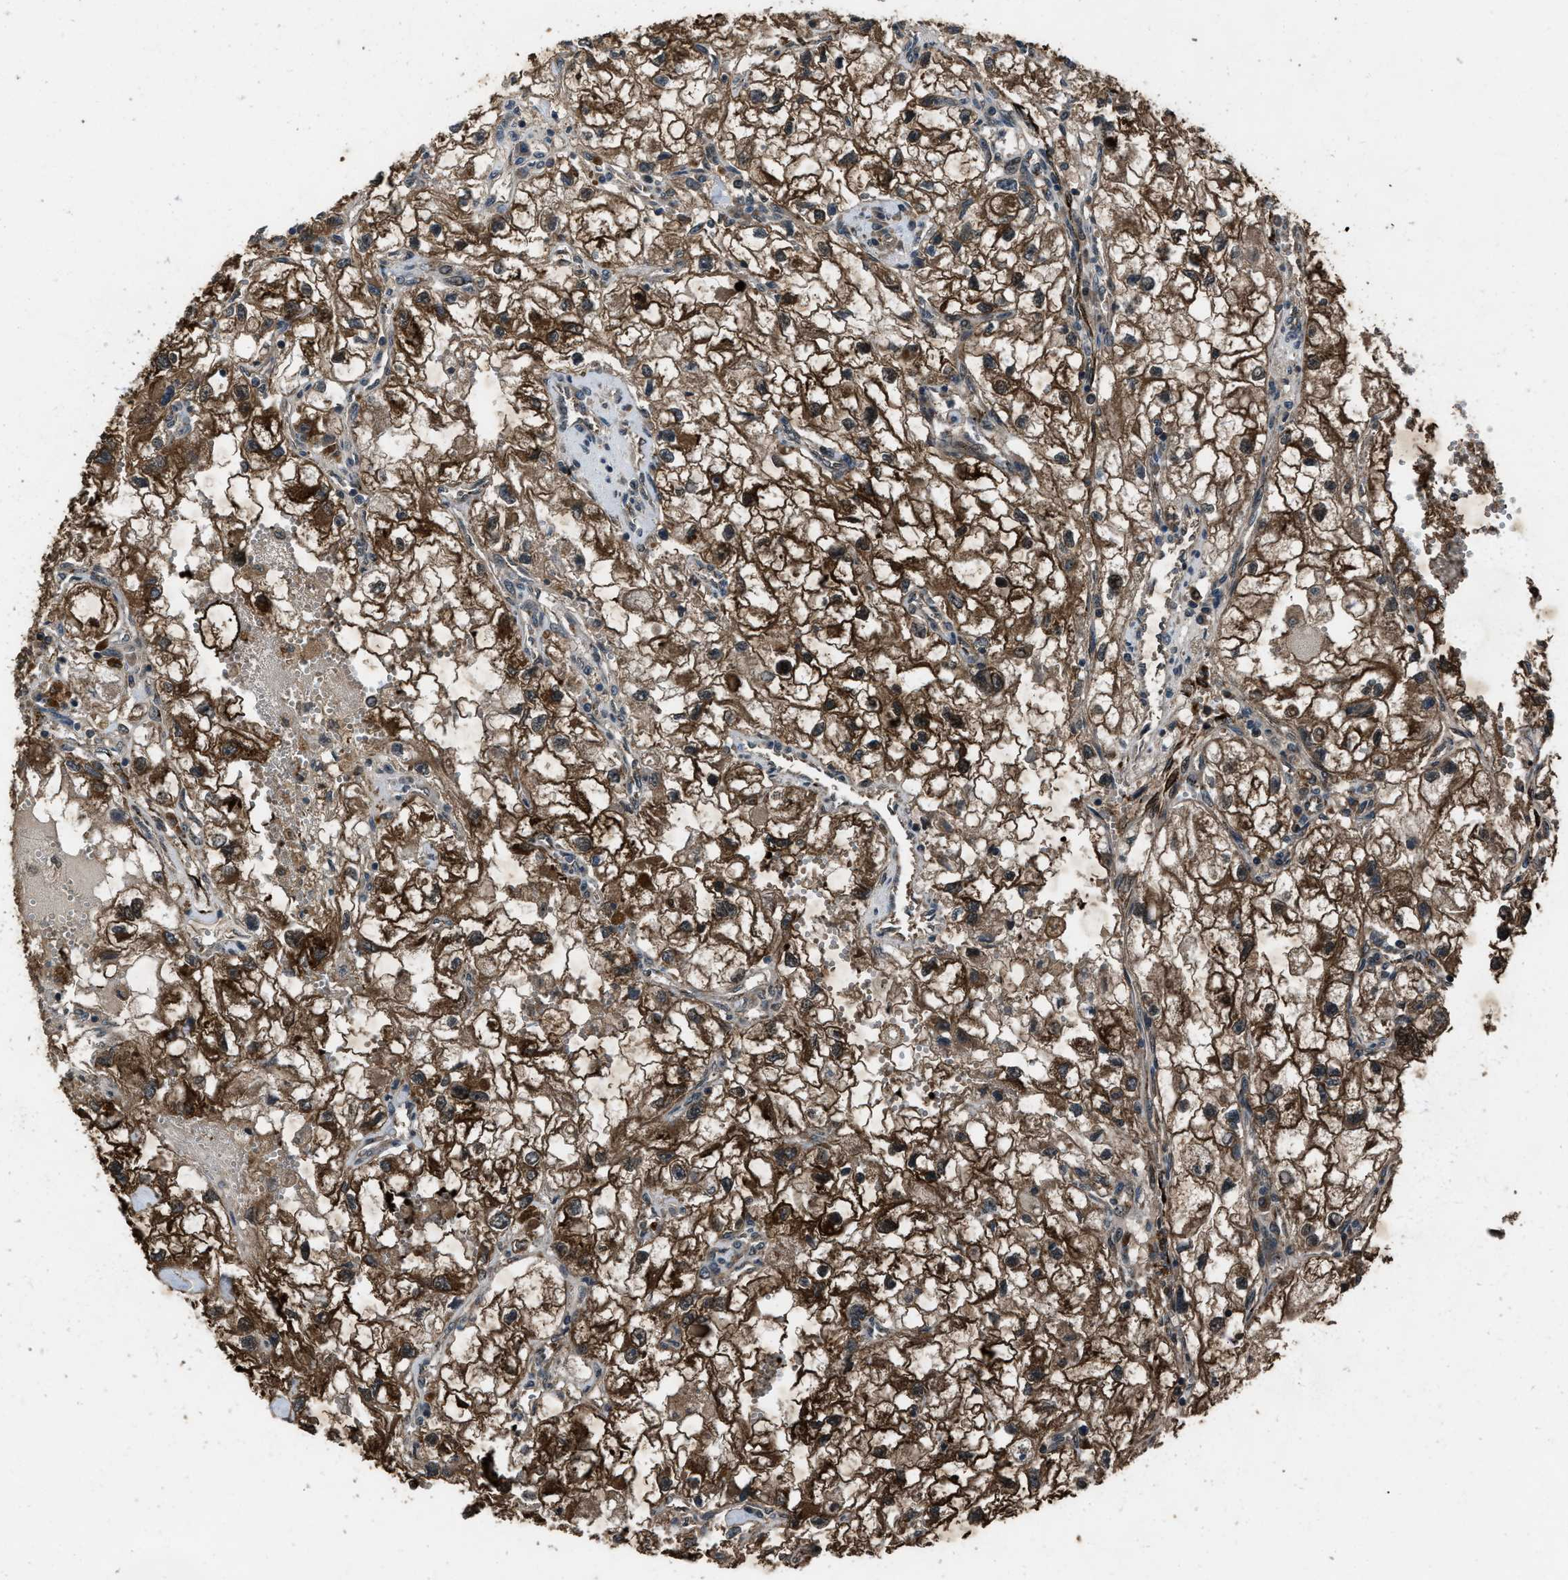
{"staining": {"intensity": "strong", "quantity": ">75%", "location": "cytoplasmic/membranous"}, "tissue": "renal cancer", "cell_type": "Tumor cells", "image_type": "cancer", "snomed": [{"axis": "morphology", "description": "Adenocarcinoma, NOS"}, {"axis": "topography", "description": "Kidney"}], "caption": "Immunohistochemical staining of renal cancer demonstrates high levels of strong cytoplasmic/membranous positivity in approximately >75% of tumor cells.", "gene": "IRAK4", "patient": {"sex": "female", "age": 70}}